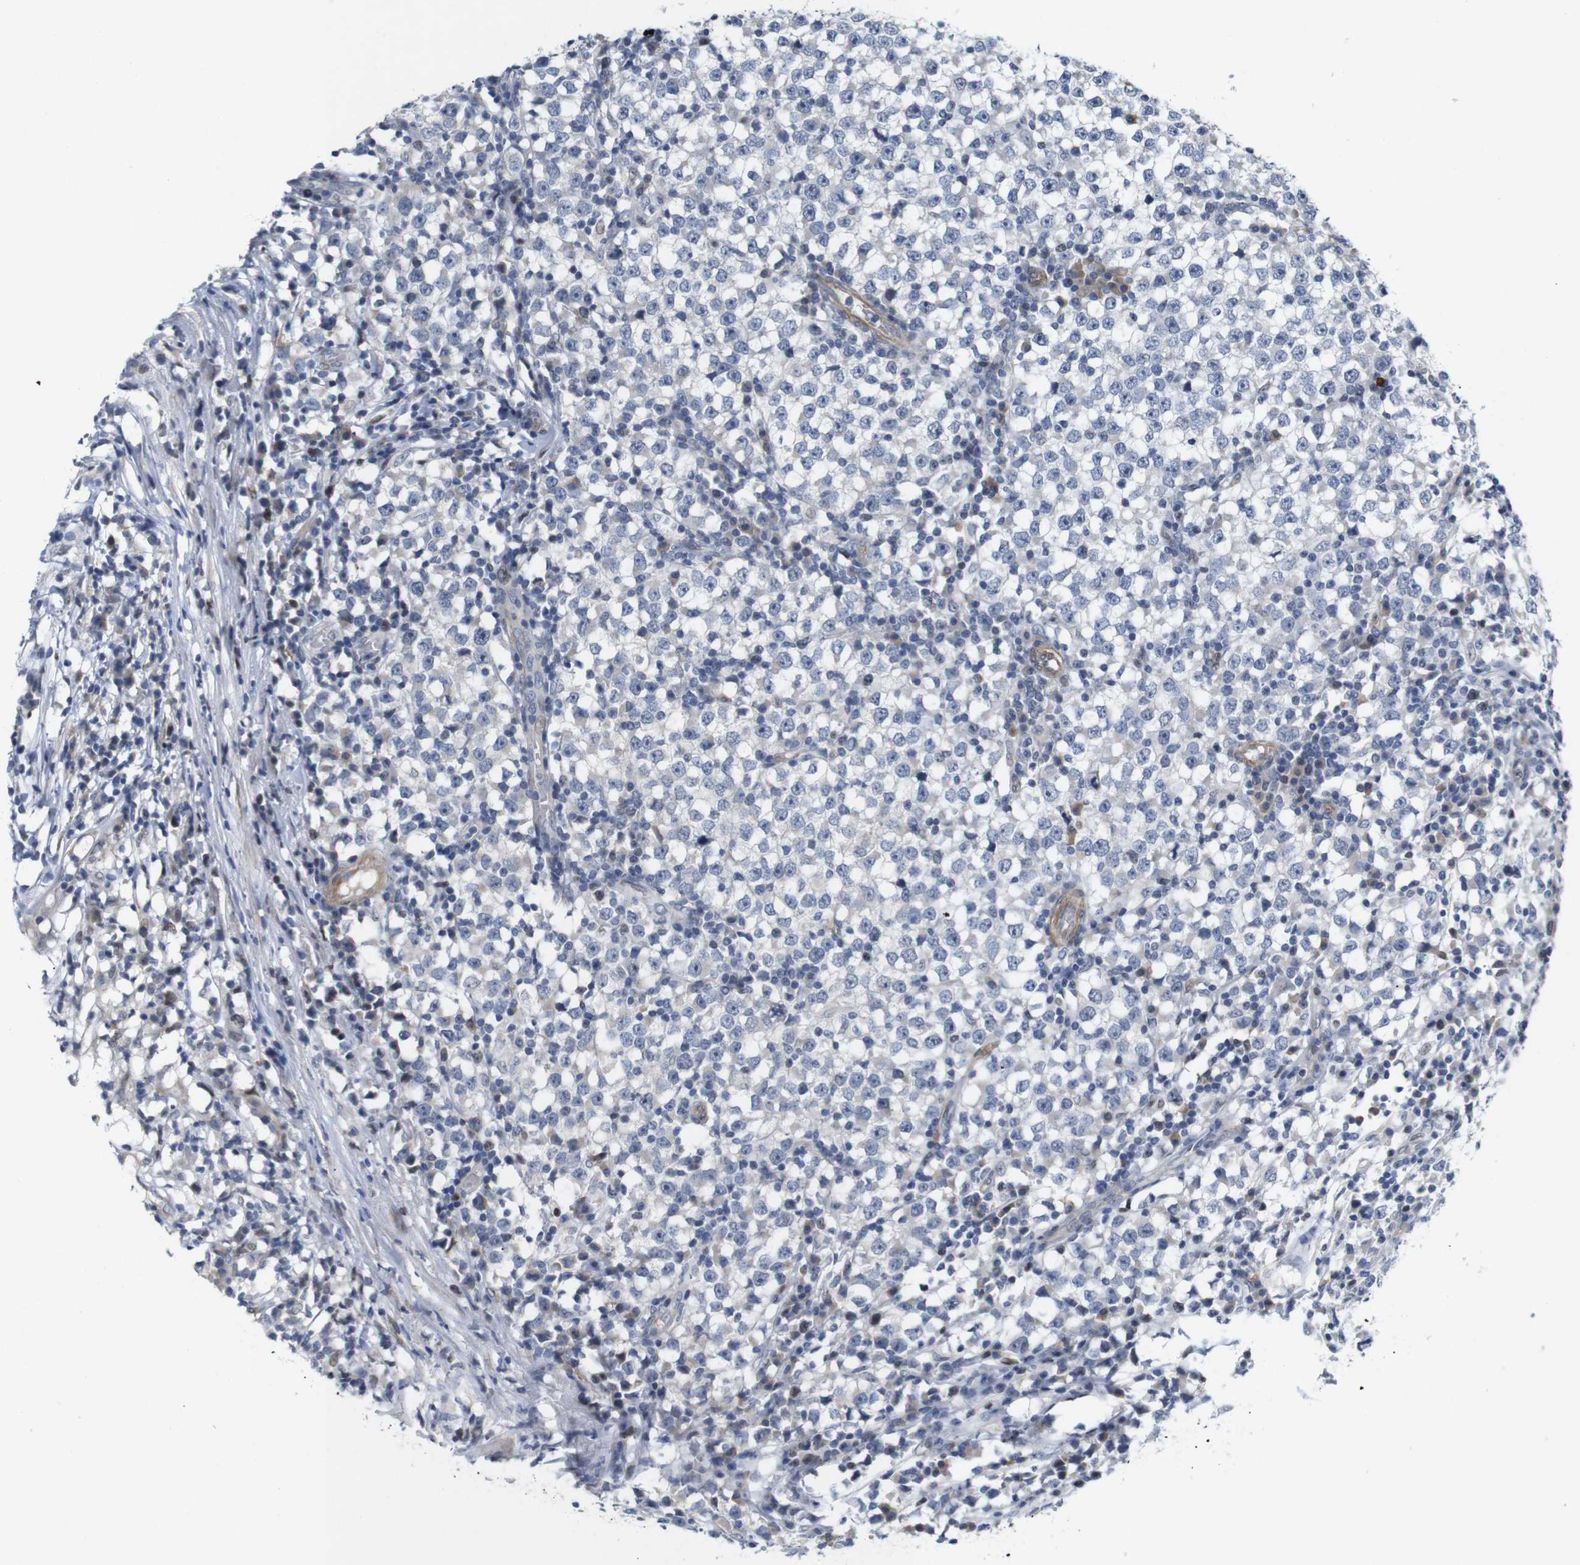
{"staining": {"intensity": "negative", "quantity": "none", "location": "none"}, "tissue": "testis cancer", "cell_type": "Tumor cells", "image_type": "cancer", "snomed": [{"axis": "morphology", "description": "Seminoma, NOS"}, {"axis": "topography", "description": "Testis"}], "caption": "Immunohistochemistry (IHC) micrograph of neoplastic tissue: testis cancer (seminoma) stained with DAB (3,3'-diaminobenzidine) shows no significant protein expression in tumor cells.", "gene": "CYB561", "patient": {"sex": "male", "age": 65}}